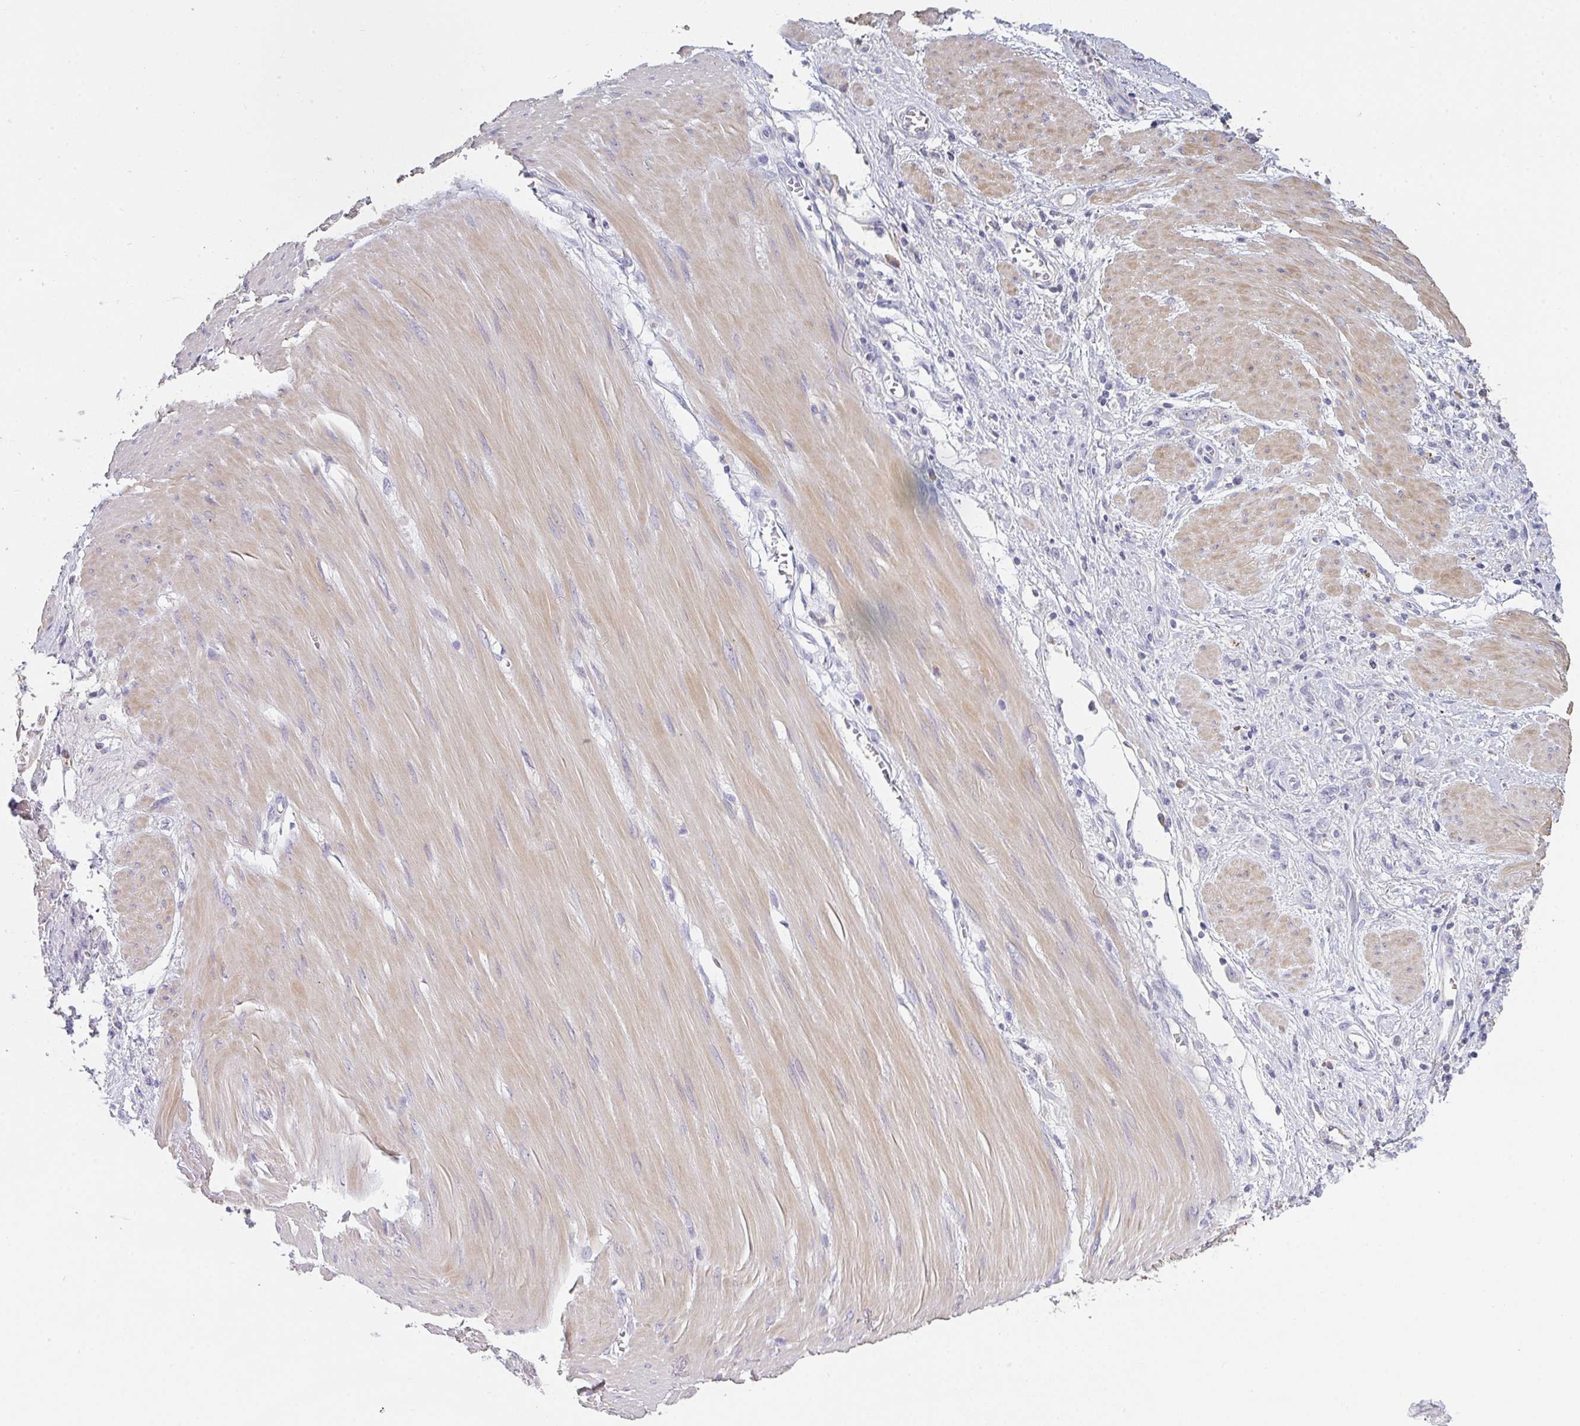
{"staining": {"intensity": "negative", "quantity": "none", "location": "none"}, "tissue": "stomach cancer", "cell_type": "Tumor cells", "image_type": "cancer", "snomed": [{"axis": "morphology", "description": "Adenocarcinoma, NOS"}, {"axis": "topography", "description": "Stomach"}], "caption": "Tumor cells are negative for protein expression in human adenocarcinoma (stomach). (DAB IHC with hematoxylin counter stain).", "gene": "ZNF215", "patient": {"sex": "female", "age": 76}}